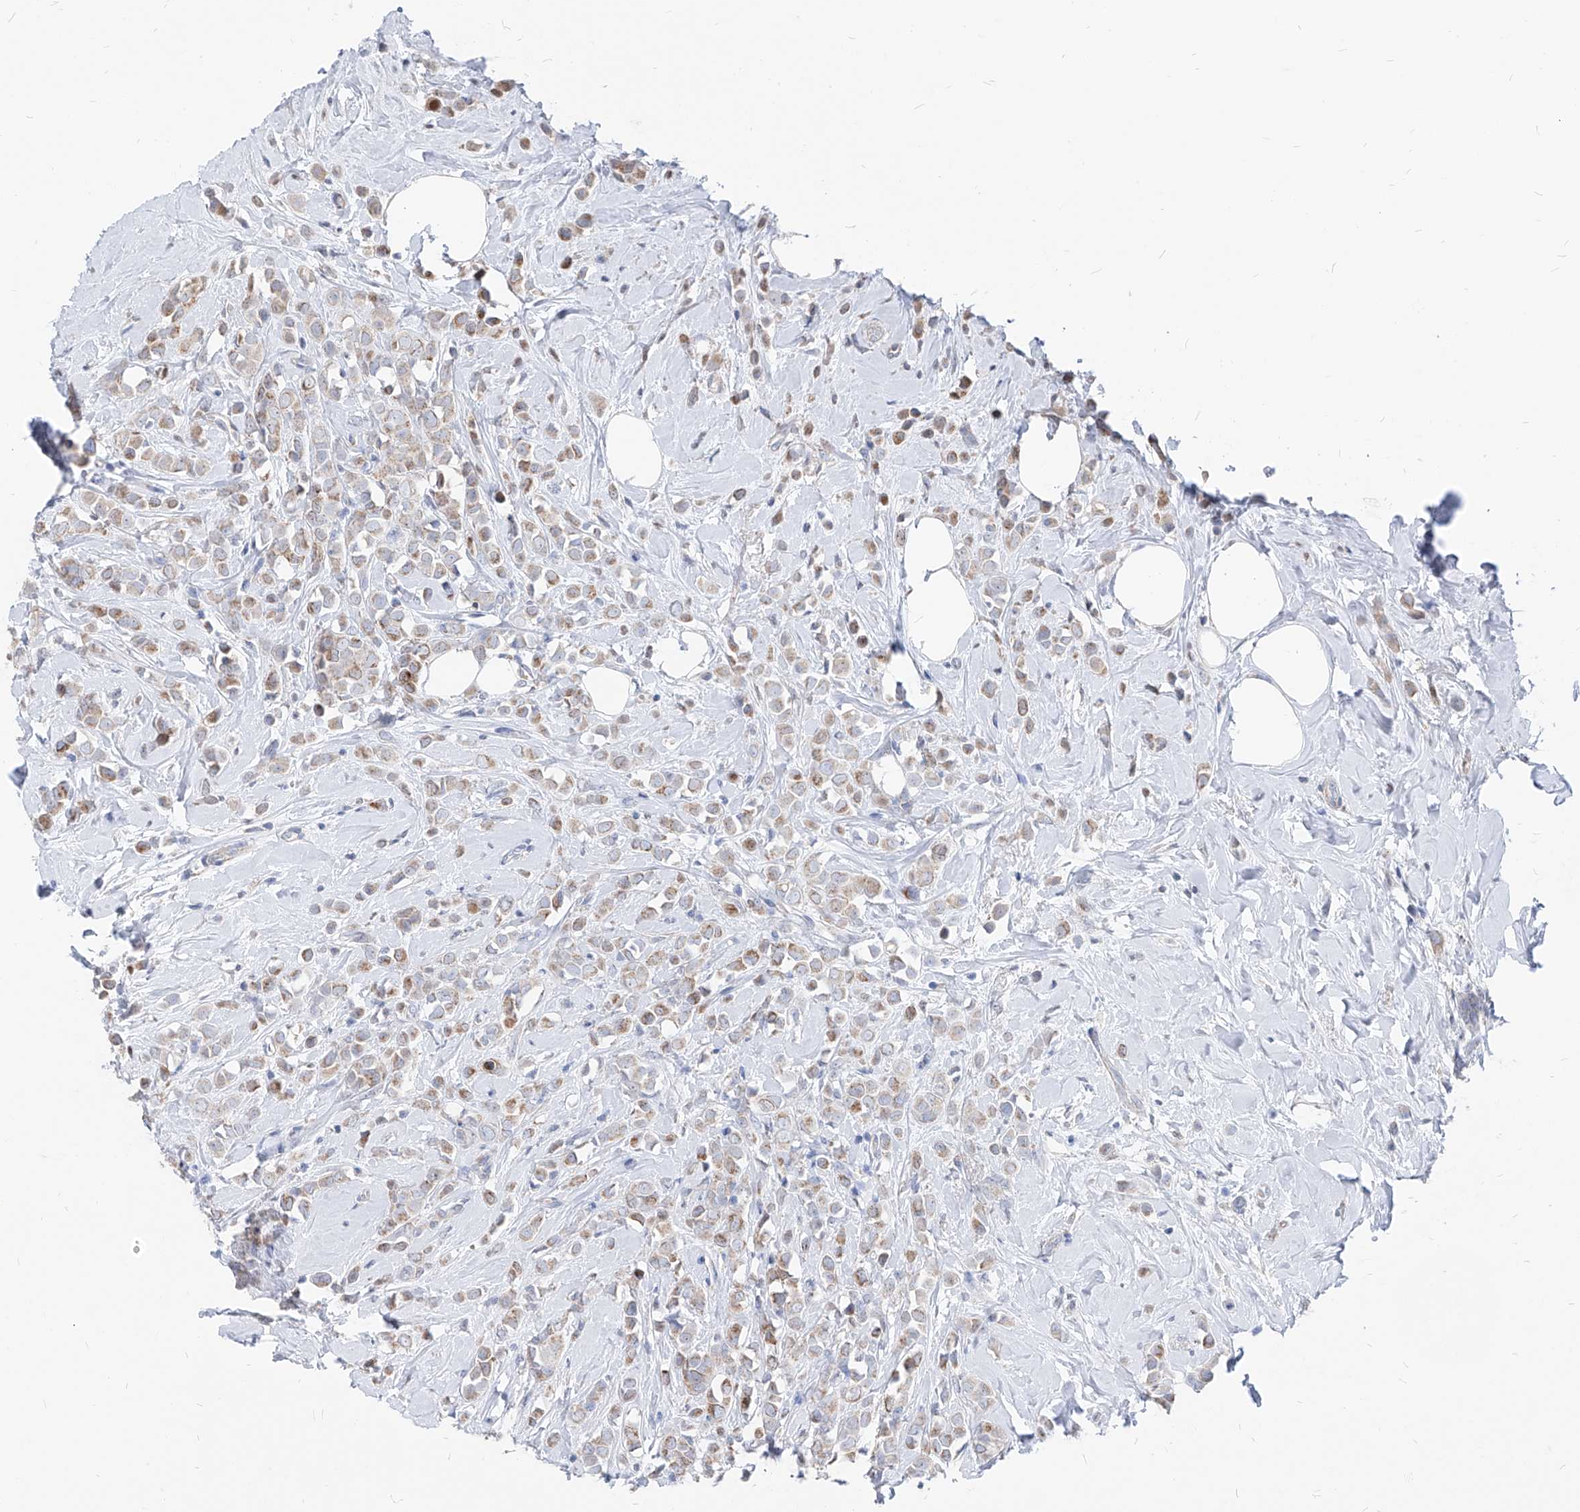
{"staining": {"intensity": "weak", "quantity": "25%-75%", "location": "cytoplasmic/membranous"}, "tissue": "breast cancer", "cell_type": "Tumor cells", "image_type": "cancer", "snomed": [{"axis": "morphology", "description": "Lobular carcinoma"}, {"axis": "topography", "description": "Breast"}], "caption": "Immunohistochemical staining of breast lobular carcinoma displays weak cytoplasmic/membranous protein positivity in about 25%-75% of tumor cells. The protein is shown in brown color, while the nuclei are stained blue.", "gene": "AGPS", "patient": {"sex": "female", "age": 47}}